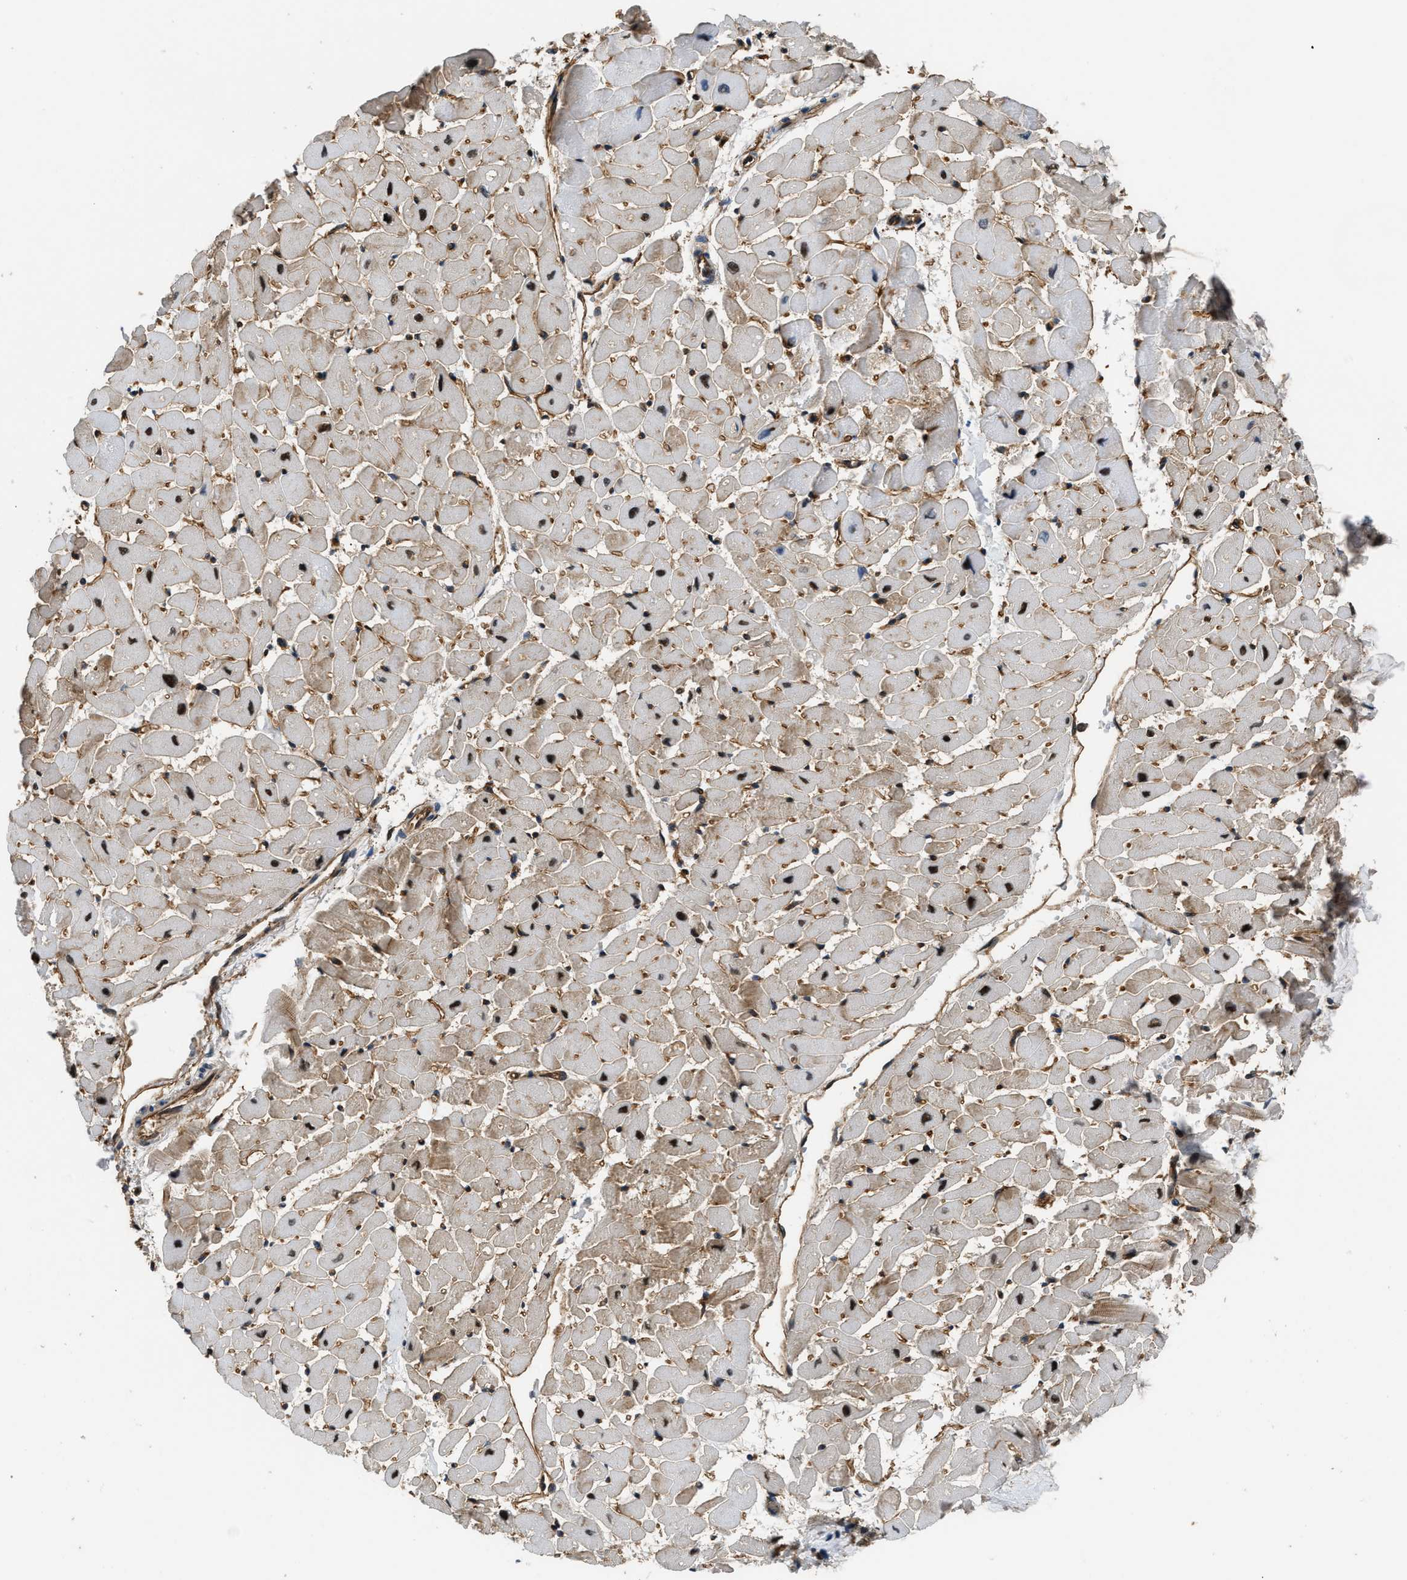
{"staining": {"intensity": "weak", "quantity": "25%-75%", "location": "cytoplasmic/membranous,nuclear"}, "tissue": "heart muscle", "cell_type": "Cardiomyocytes", "image_type": "normal", "snomed": [{"axis": "morphology", "description": "Normal tissue, NOS"}, {"axis": "topography", "description": "Heart"}], "caption": "IHC of unremarkable human heart muscle exhibits low levels of weak cytoplasmic/membranous,nuclear expression in about 25%-75% of cardiomyocytes.", "gene": "COPS2", "patient": {"sex": "female", "age": 19}}